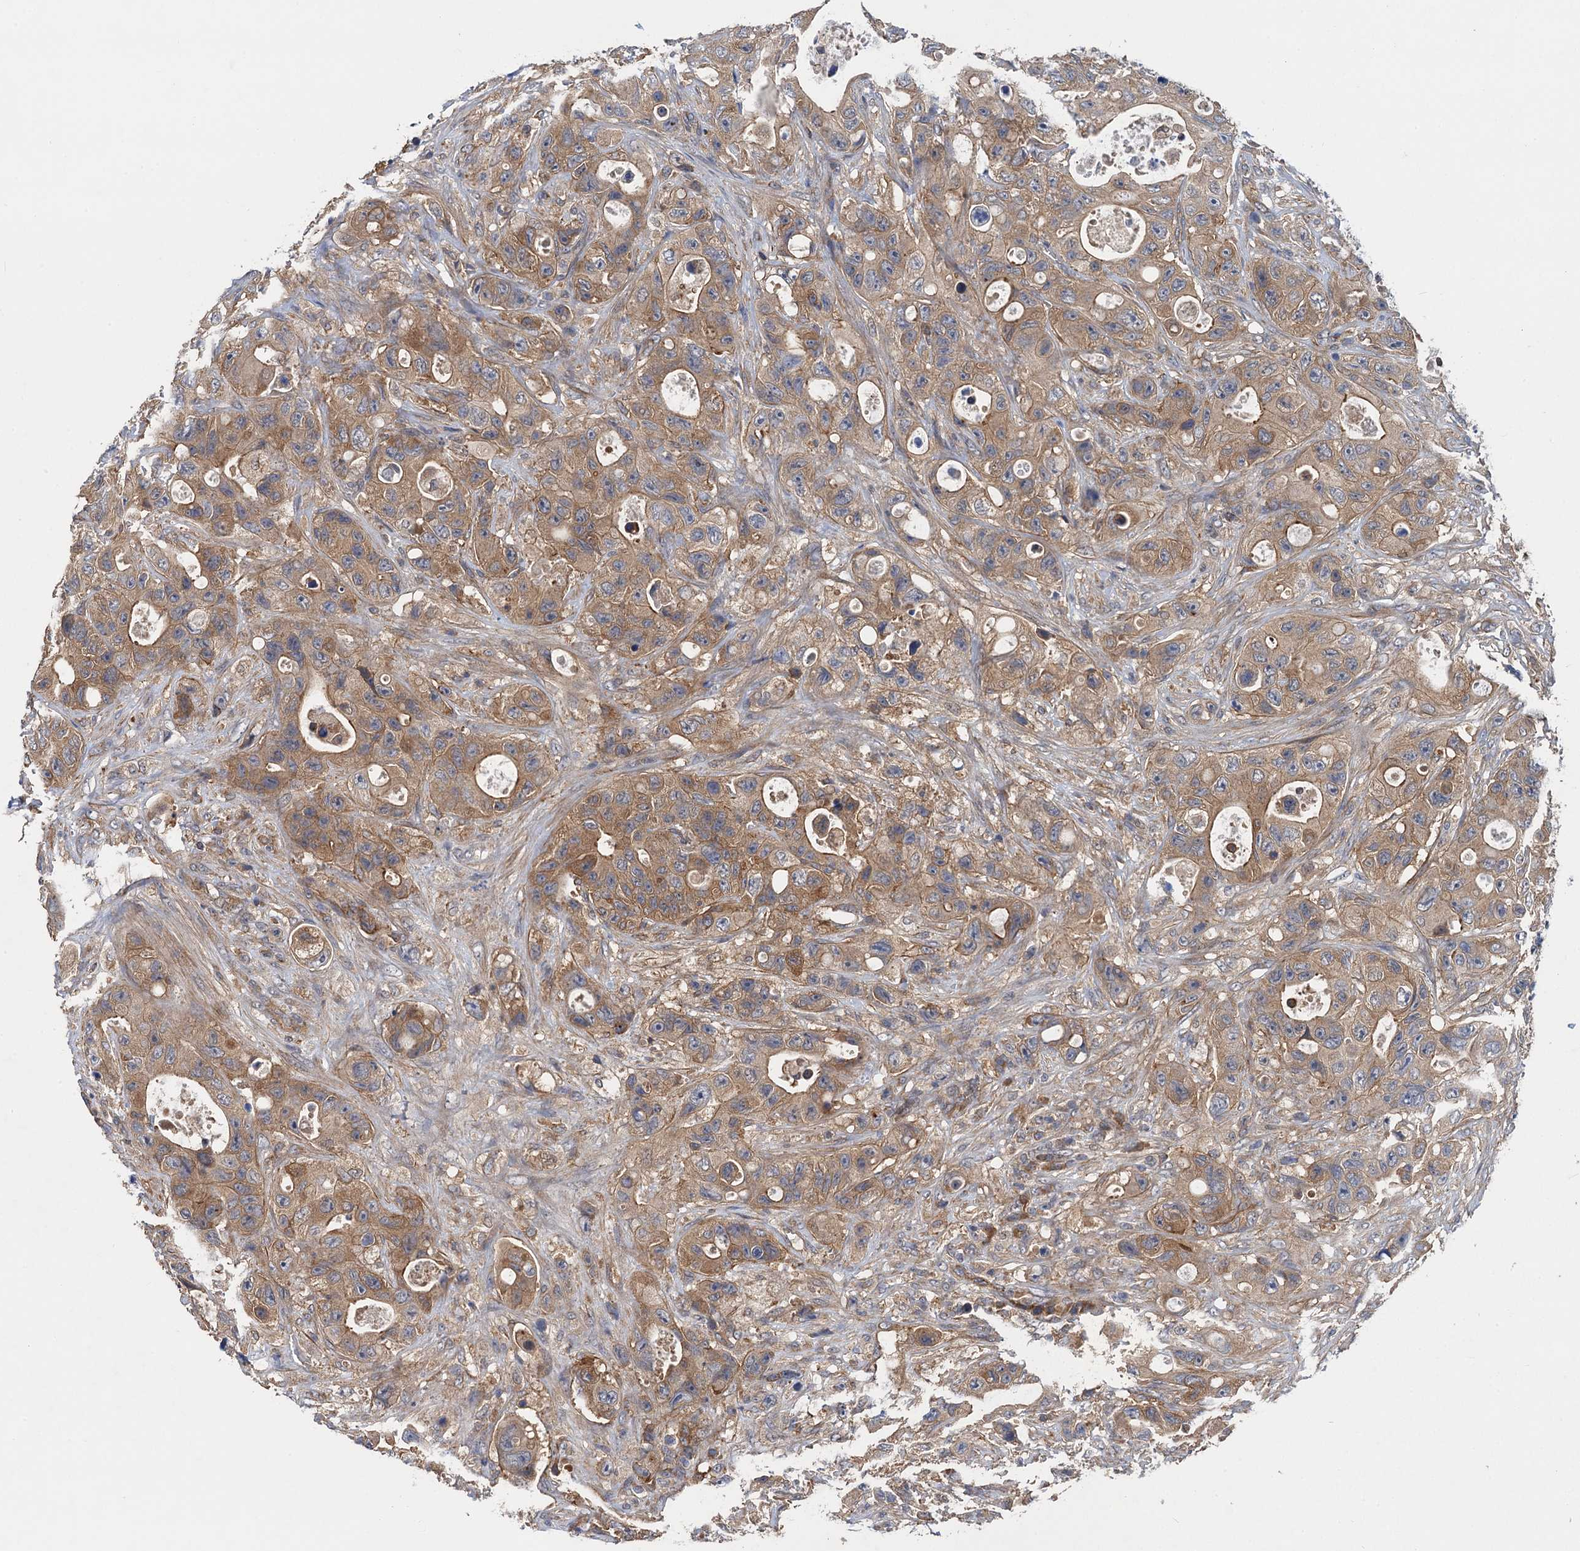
{"staining": {"intensity": "moderate", "quantity": ">75%", "location": "cytoplasmic/membranous"}, "tissue": "colorectal cancer", "cell_type": "Tumor cells", "image_type": "cancer", "snomed": [{"axis": "morphology", "description": "Adenocarcinoma, NOS"}, {"axis": "topography", "description": "Colon"}], "caption": "A medium amount of moderate cytoplasmic/membranous staining is appreciated in about >75% of tumor cells in colorectal adenocarcinoma tissue. Nuclei are stained in blue.", "gene": "PJA2", "patient": {"sex": "female", "age": 46}}